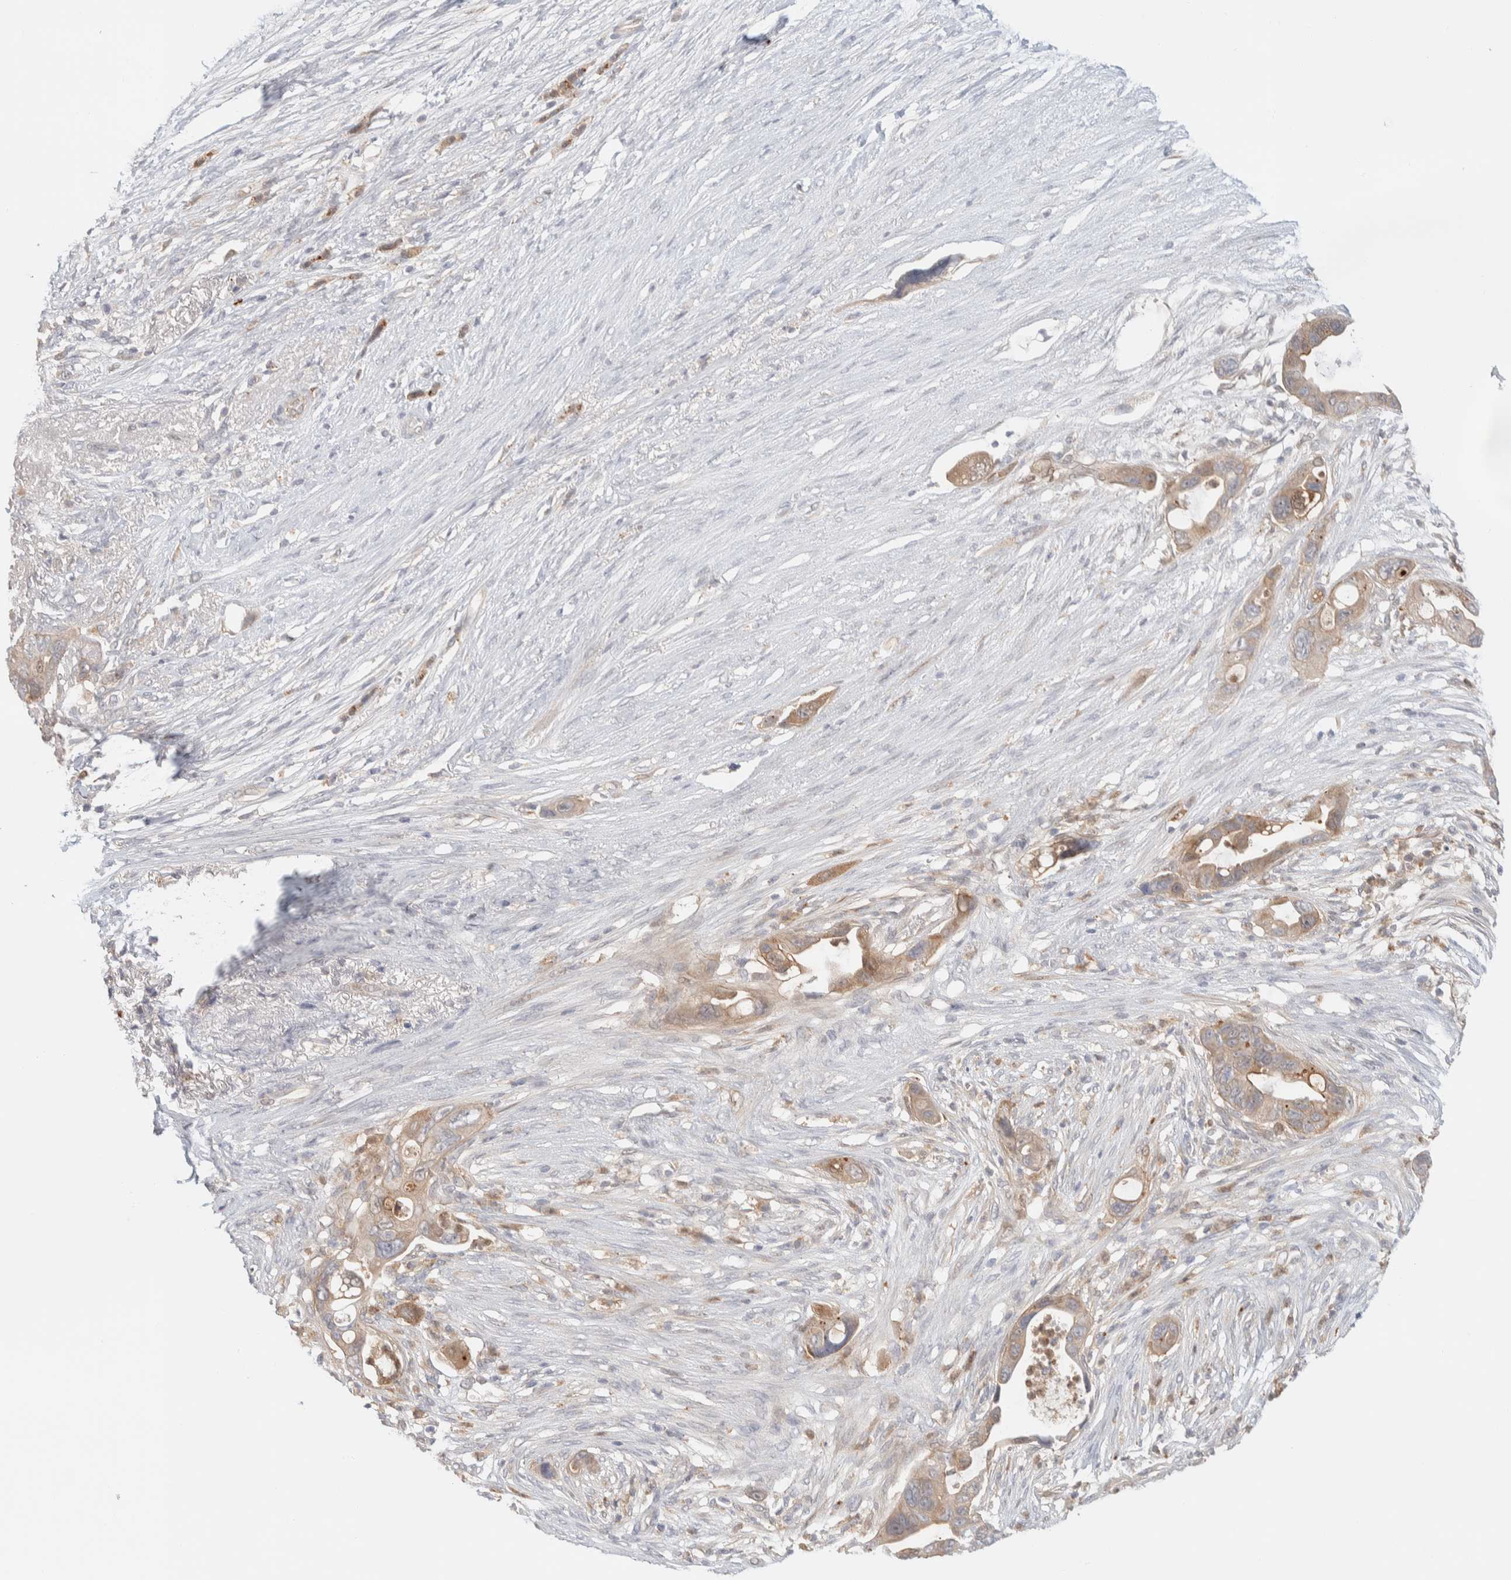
{"staining": {"intensity": "weak", "quantity": ">75%", "location": "cytoplasmic/membranous"}, "tissue": "pancreatic cancer", "cell_type": "Tumor cells", "image_type": "cancer", "snomed": [{"axis": "morphology", "description": "Adenocarcinoma, NOS"}, {"axis": "topography", "description": "Pancreas"}], "caption": "A micrograph of adenocarcinoma (pancreatic) stained for a protein shows weak cytoplasmic/membranous brown staining in tumor cells.", "gene": "GCLM", "patient": {"sex": "female", "age": 72}}